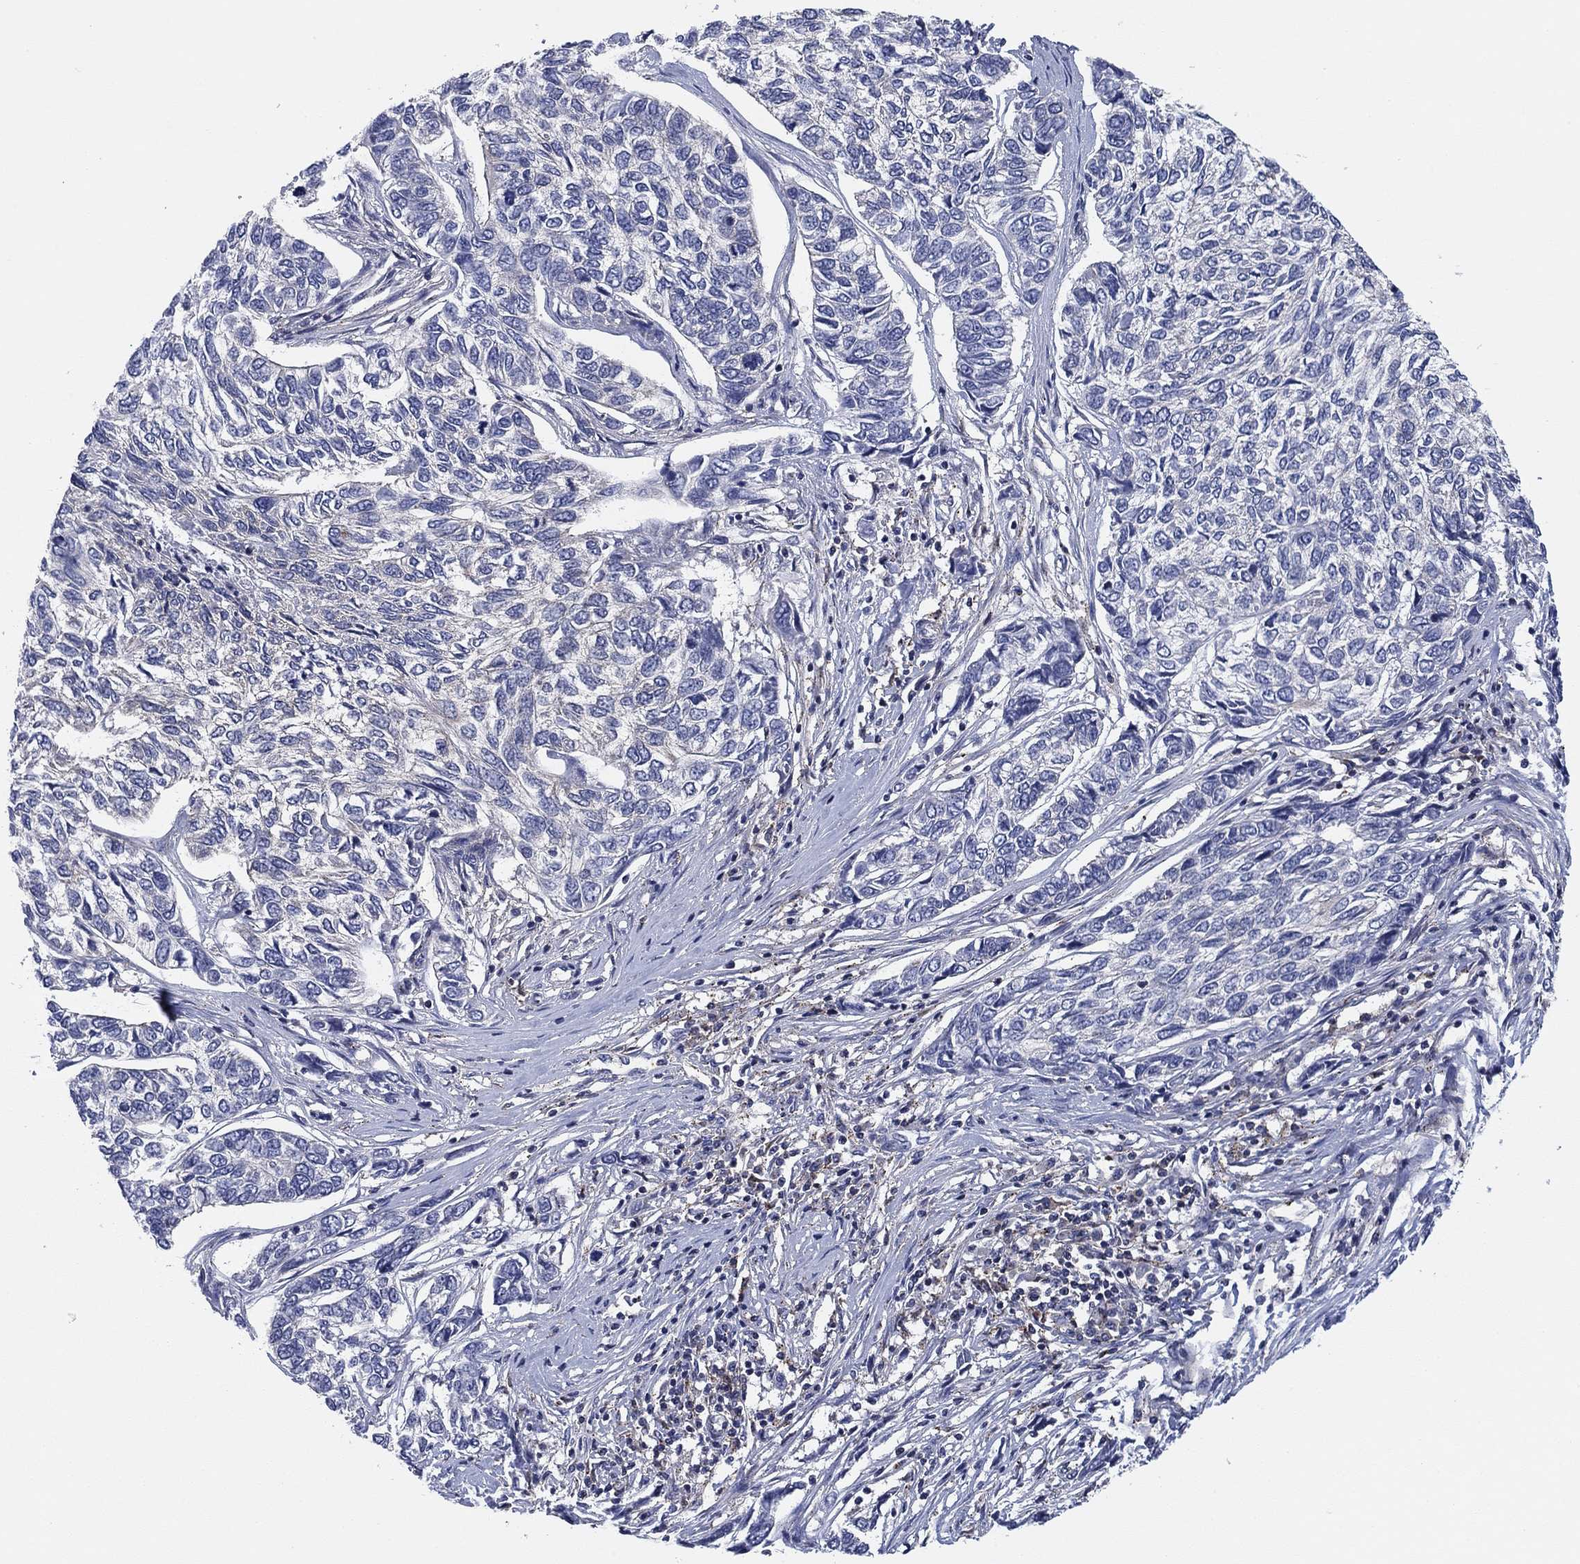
{"staining": {"intensity": "negative", "quantity": "none", "location": "none"}, "tissue": "skin cancer", "cell_type": "Tumor cells", "image_type": "cancer", "snomed": [{"axis": "morphology", "description": "Basal cell carcinoma"}, {"axis": "topography", "description": "Skin"}], "caption": "The immunohistochemistry image has no significant staining in tumor cells of basal cell carcinoma (skin) tissue.", "gene": "NACAD", "patient": {"sex": "female", "age": 65}}